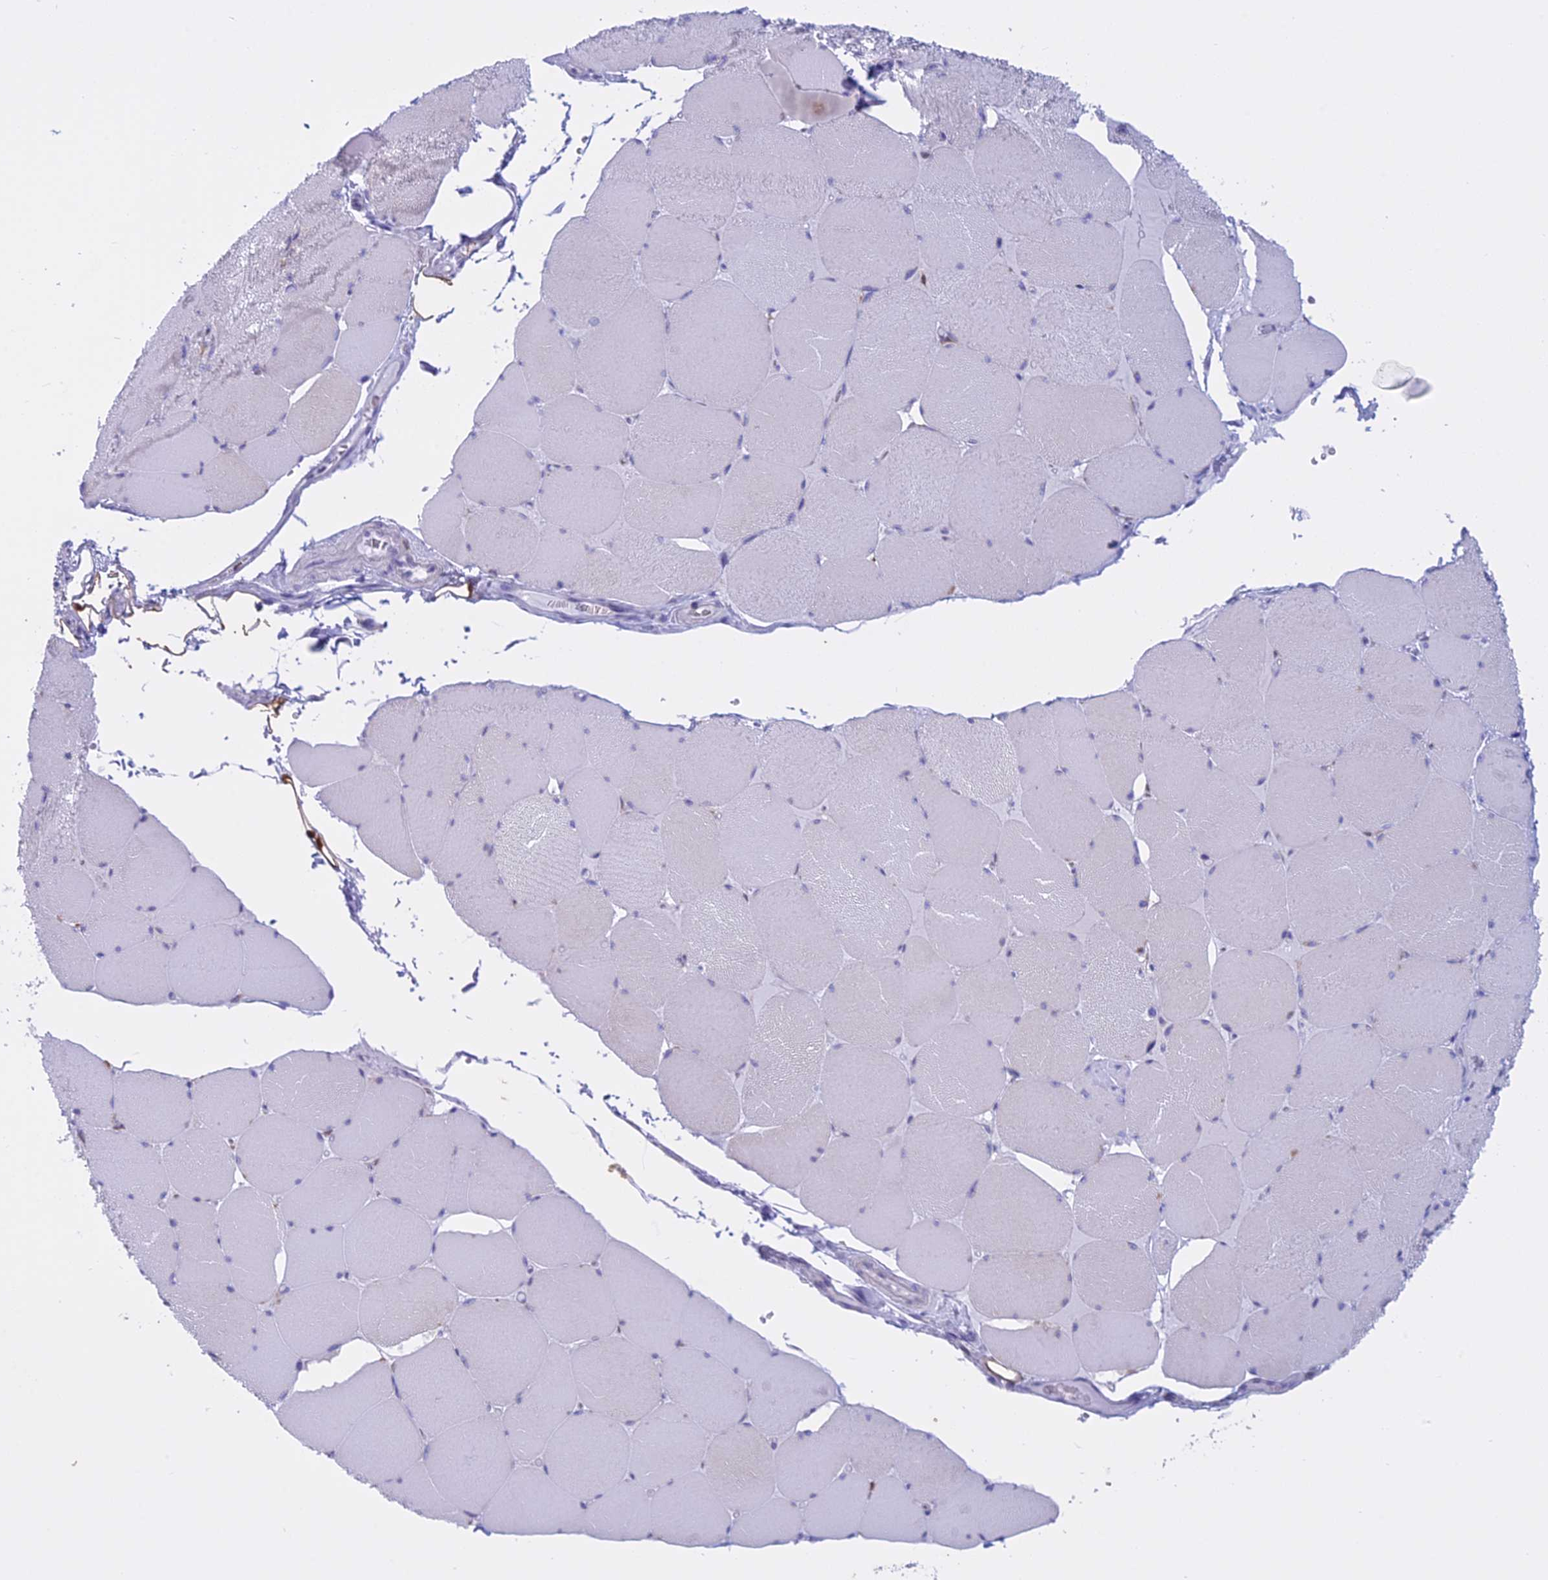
{"staining": {"intensity": "negative", "quantity": "none", "location": "none"}, "tissue": "skeletal muscle", "cell_type": "Myocytes", "image_type": "normal", "snomed": [{"axis": "morphology", "description": "Normal tissue, NOS"}, {"axis": "topography", "description": "Skeletal muscle"}, {"axis": "topography", "description": "Head-Neck"}], "caption": "DAB (3,3'-diaminobenzidine) immunohistochemical staining of benign human skeletal muscle exhibits no significant staining in myocytes.", "gene": "LHFPL2", "patient": {"sex": "male", "age": 66}}